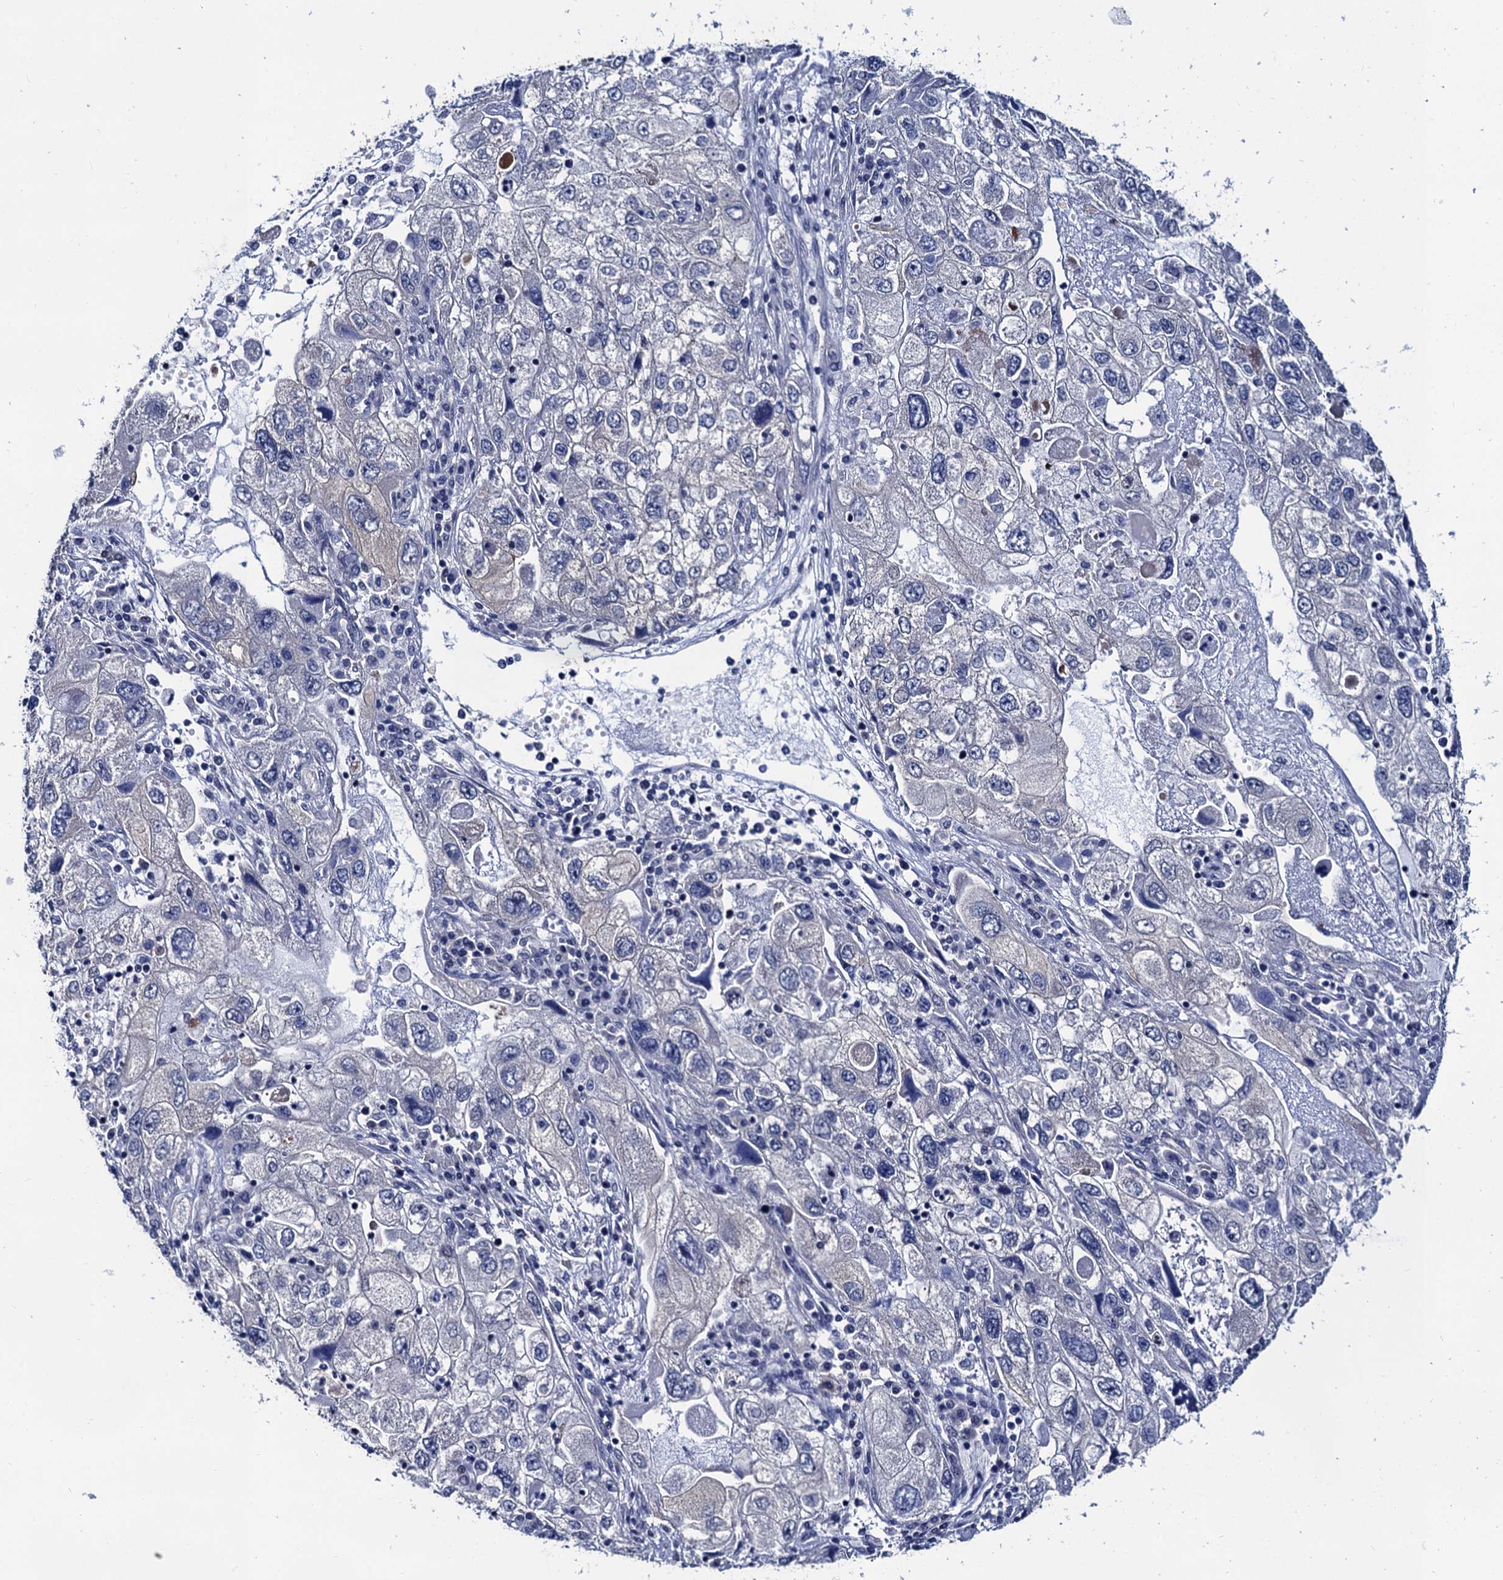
{"staining": {"intensity": "negative", "quantity": "none", "location": "none"}, "tissue": "endometrial cancer", "cell_type": "Tumor cells", "image_type": "cancer", "snomed": [{"axis": "morphology", "description": "Adenocarcinoma, NOS"}, {"axis": "topography", "description": "Endometrium"}], "caption": "Protein analysis of adenocarcinoma (endometrial) shows no significant staining in tumor cells. Nuclei are stained in blue.", "gene": "ZDHHC18", "patient": {"sex": "female", "age": 49}}